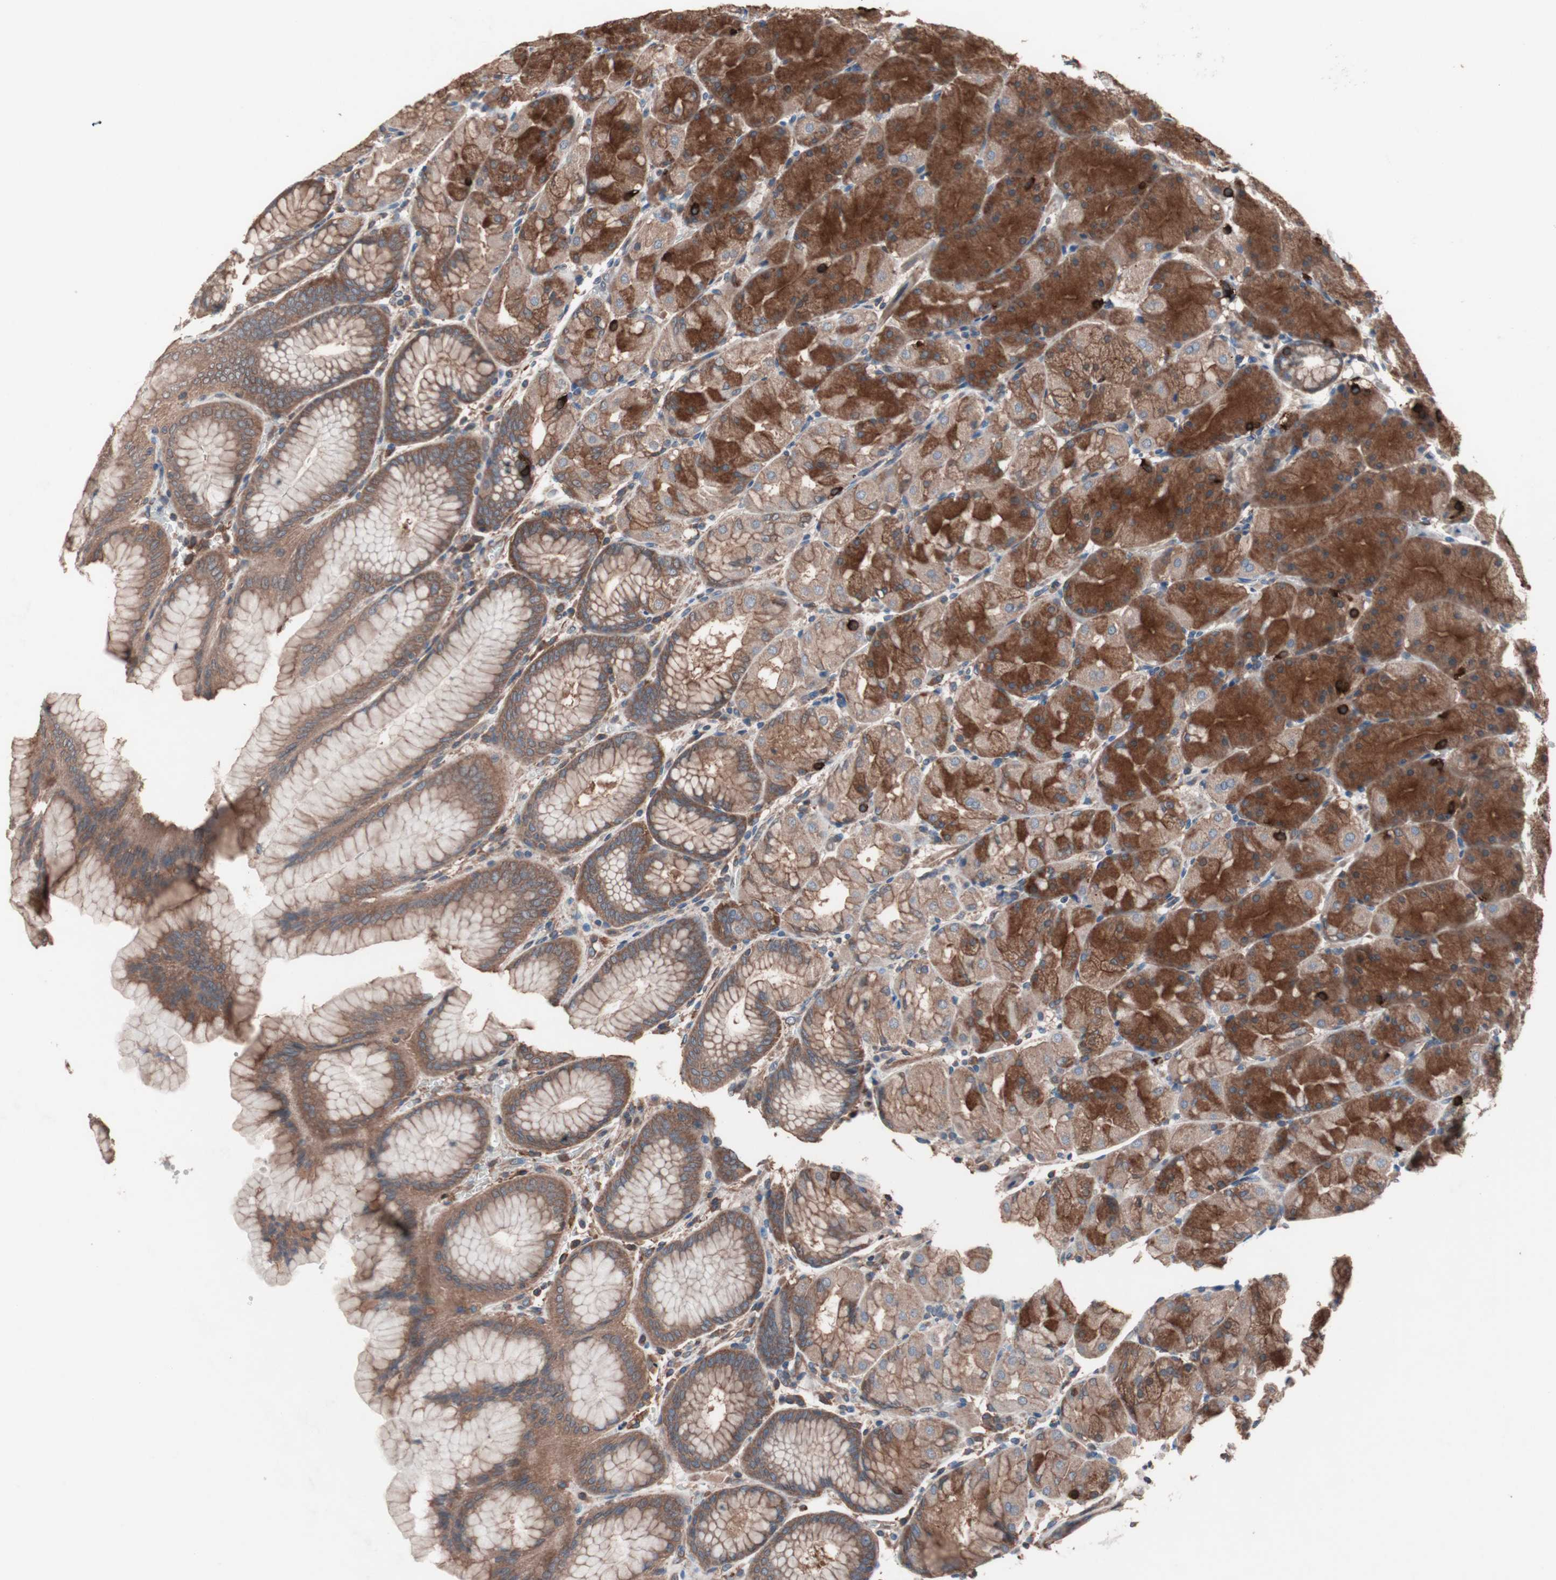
{"staining": {"intensity": "moderate", "quantity": ">75%", "location": "cytoplasmic/membranous"}, "tissue": "stomach", "cell_type": "Glandular cells", "image_type": "normal", "snomed": [{"axis": "morphology", "description": "Normal tissue, NOS"}, {"axis": "topography", "description": "Stomach, upper"}, {"axis": "topography", "description": "Stomach"}], "caption": "DAB (3,3'-diaminobenzidine) immunohistochemical staining of benign stomach demonstrates moderate cytoplasmic/membranous protein staining in about >75% of glandular cells.", "gene": "ATG7", "patient": {"sex": "male", "age": 76}}